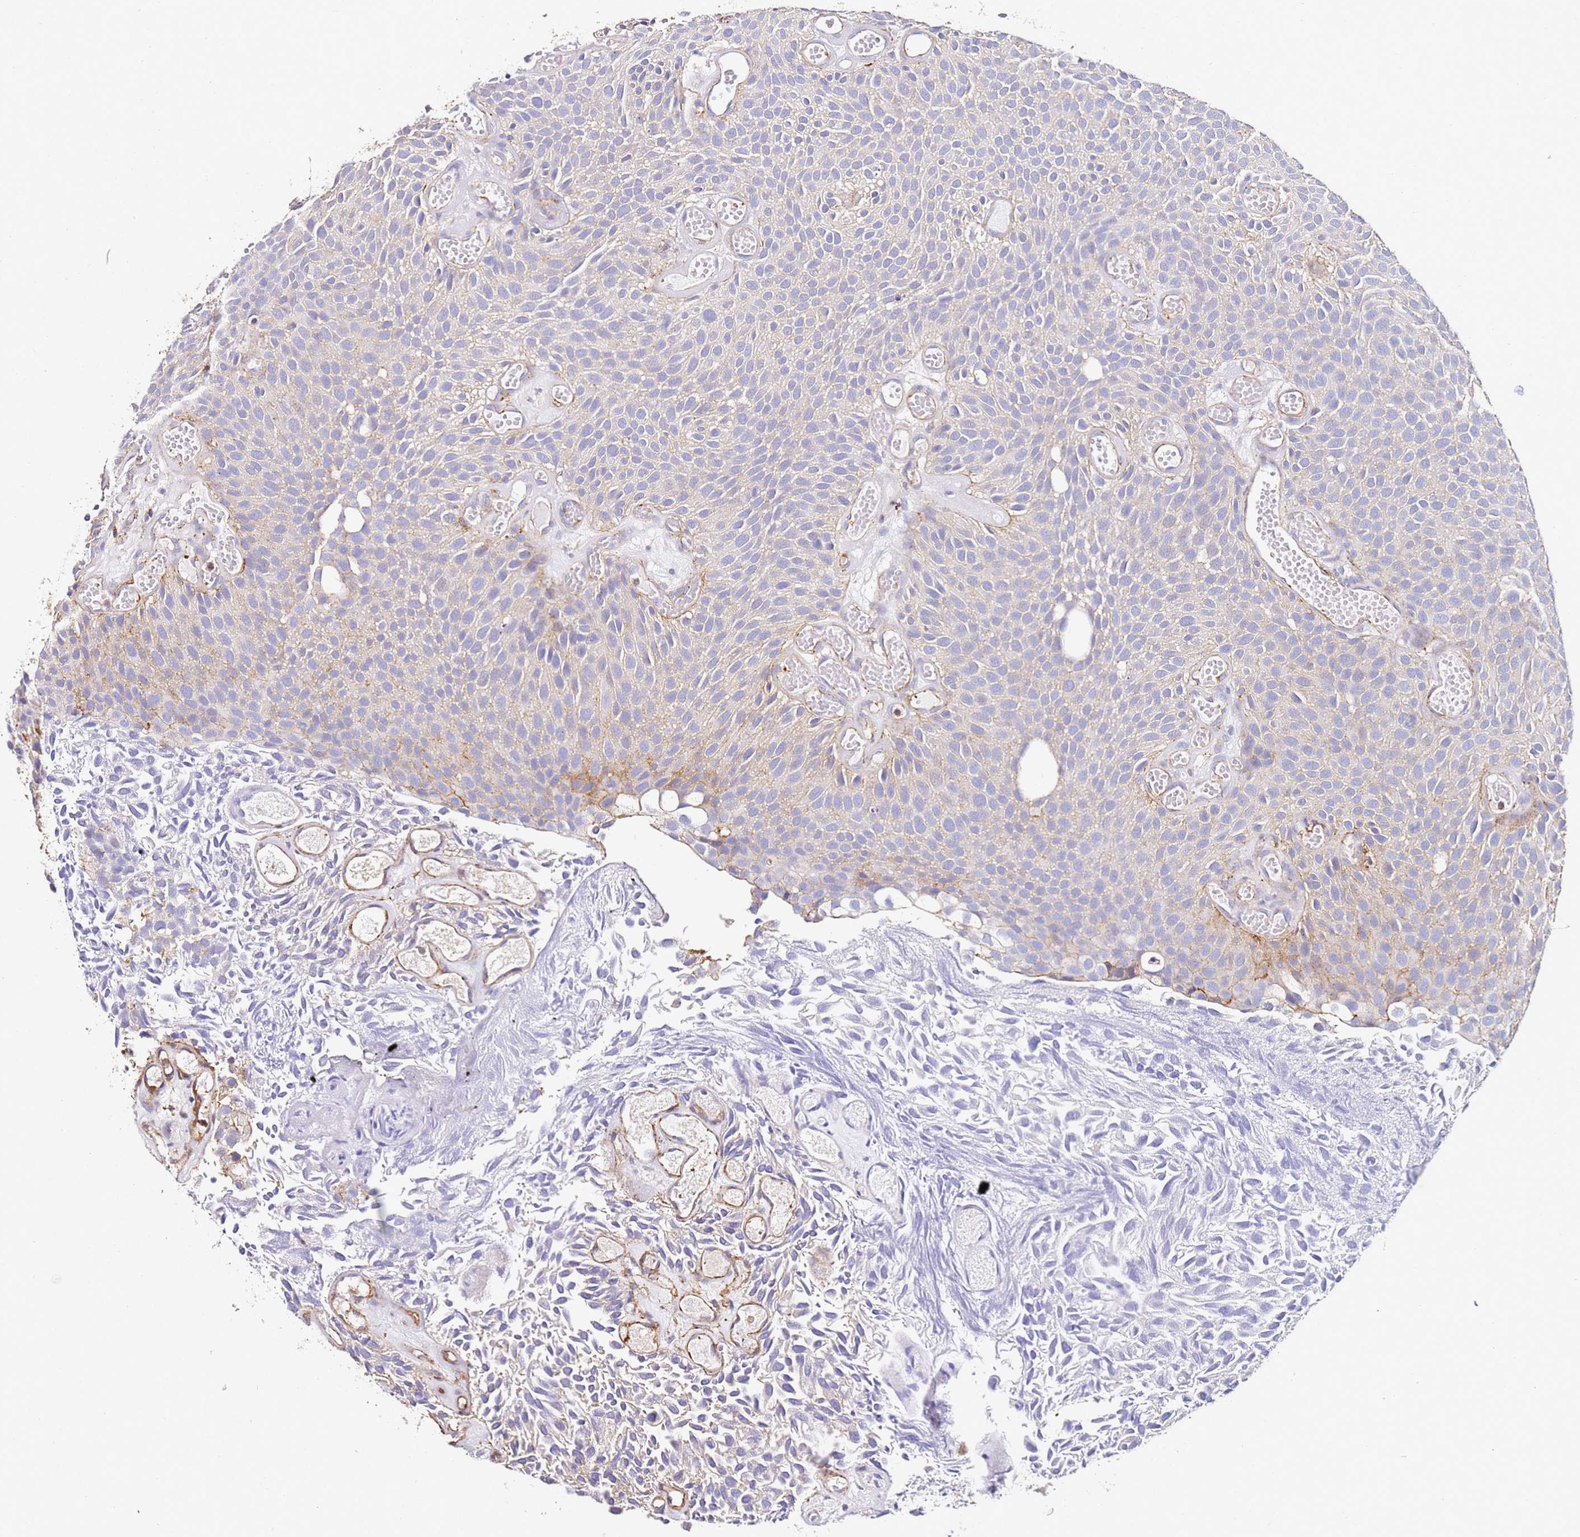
{"staining": {"intensity": "negative", "quantity": "none", "location": "none"}, "tissue": "urothelial cancer", "cell_type": "Tumor cells", "image_type": "cancer", "snomed": [{"axis": "morphology", "description": "Urothelial carcinoma, Low grade"}, {"axis": "topography", "description": "Urinary bladder"}], "caption": "This is a image of IHC staining of urothelial carcinoma (low-grade), which shows no expression in tumor cells. The staining is performed using DAB (3,3'-diaminobenzidine) brown chromogen with nuclei counter-stained in using hematoxylin.", "gene": "ZNF671", "patient": {"sex": "male", "age": 89}}